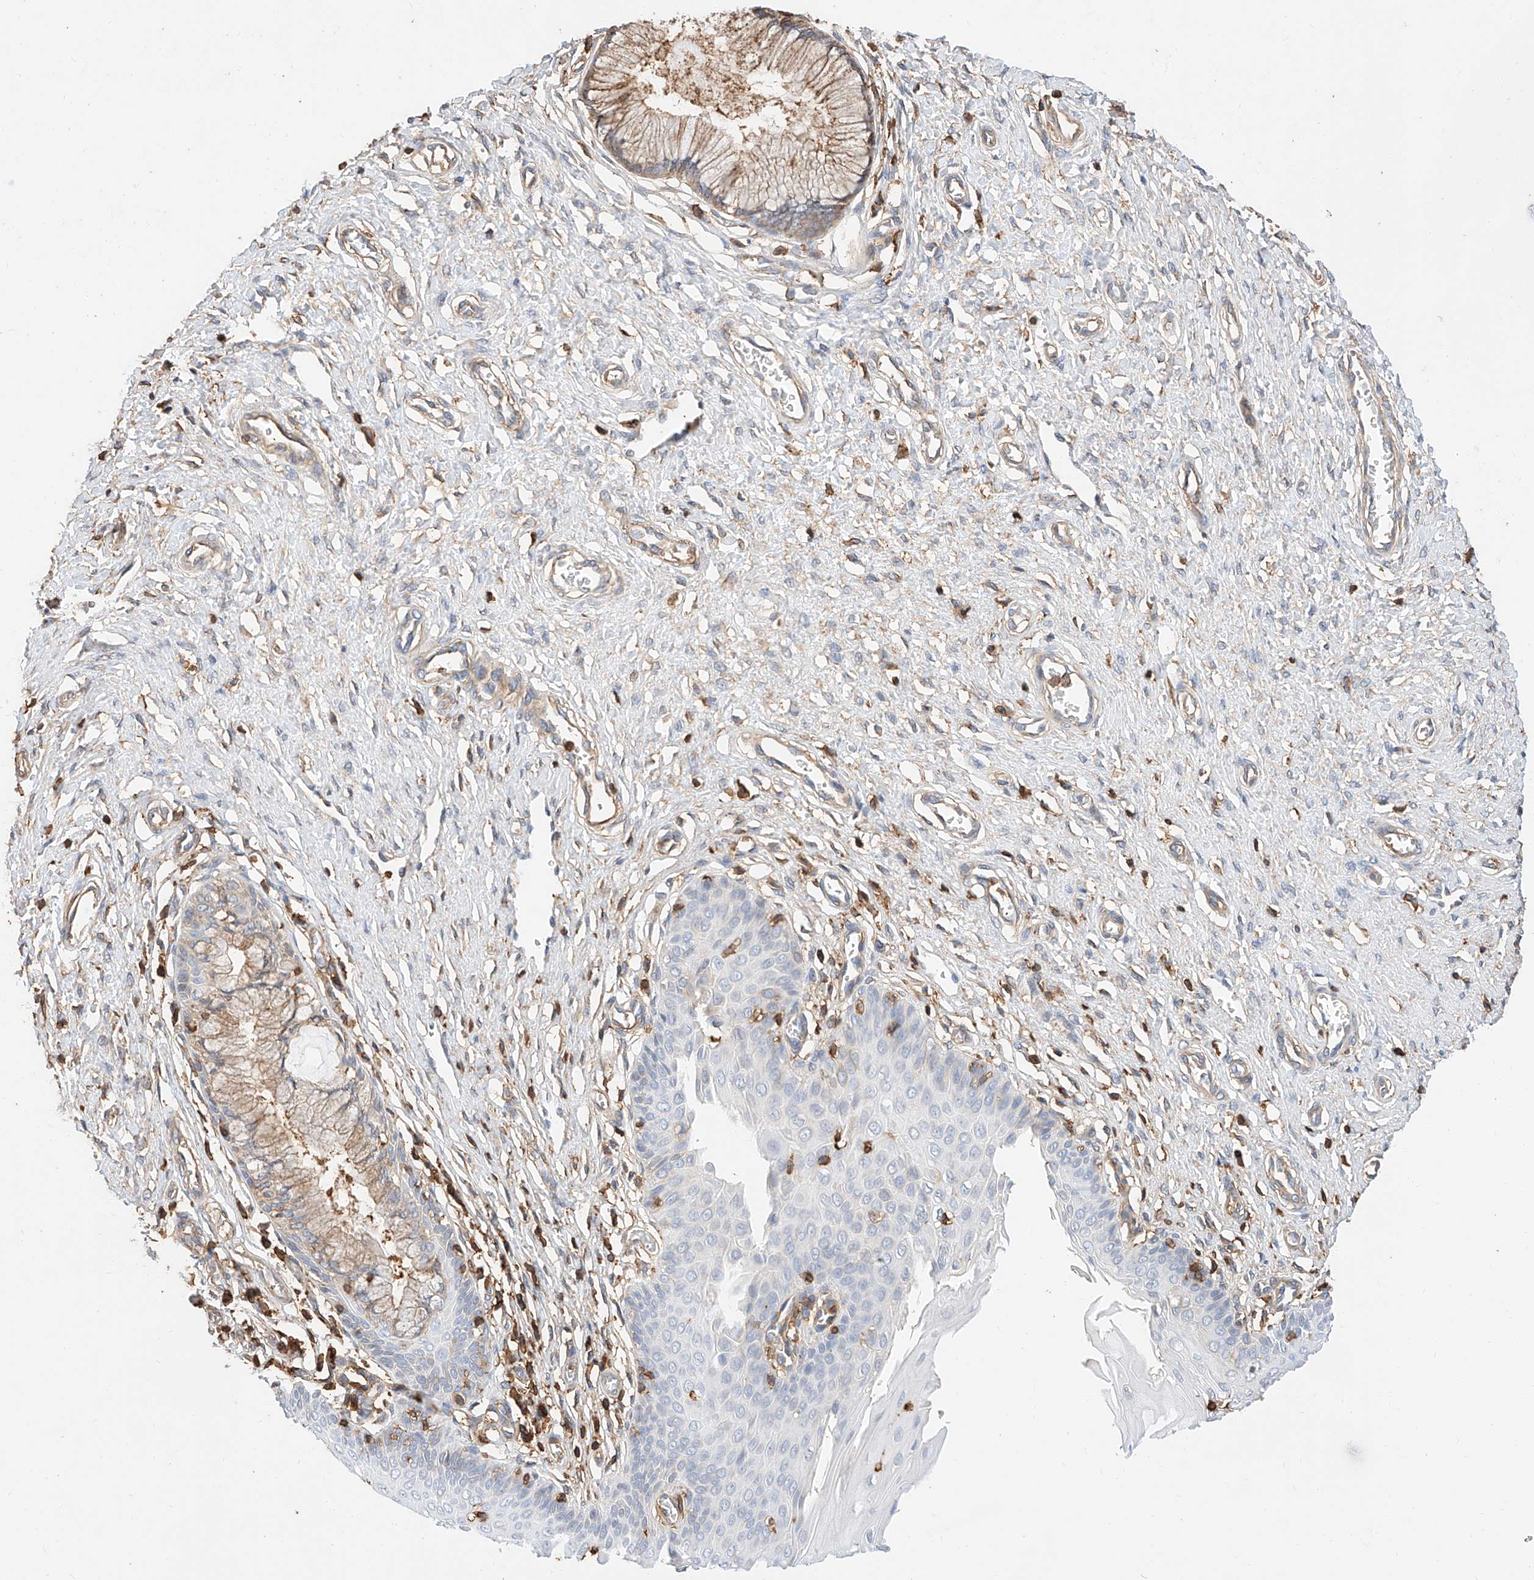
{"staining": {"intensity": "moderate", "quantity": "<25%", "location": "cytoplasmic/membranous"}, "tissue": "cervix", "cell_type": "Glandular cells", "image_type": "normal", "snomed": [{"axis": "morphology", "description": "Normal tissue, NOS"}, {"axis": "topography", "description": "Cervix"}], "caption": "IHC (DAB (3,3'-diaminobenzidine)) staining of normal cervix shows moderate cytoplasmic/membranous protein positivity in about <25% of glandular cells. (DAB = brown stain, brightfield microscopy at high magnification).", "gene": "WFS1", "patient": {"sex": "female", "age": 55}}